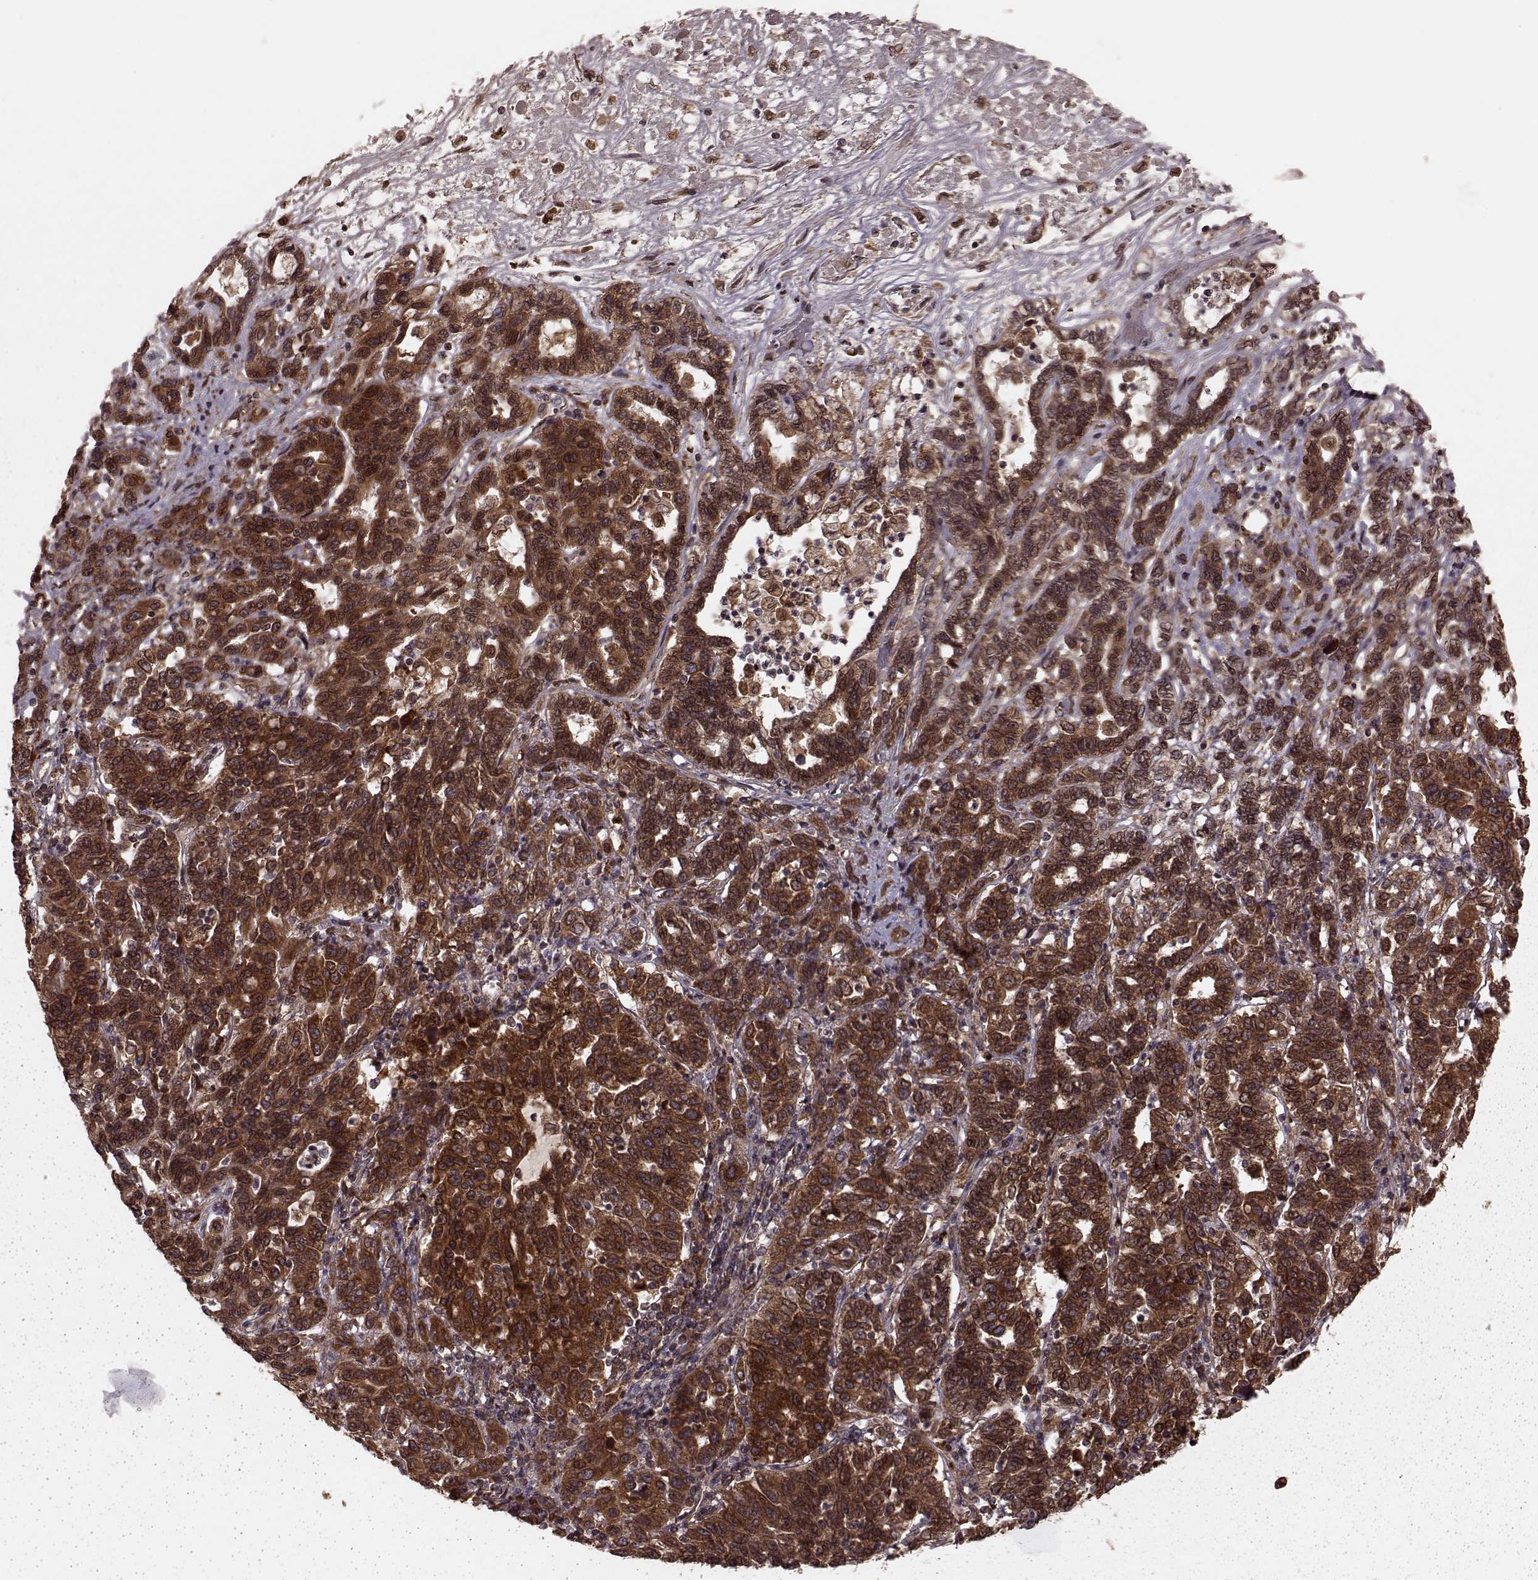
{"staining": {"intensity": "strong", "quantity": ">75%", "location": "cytoplasmic/membranous"}, "tissue": "liver cancer", "cell_type": "Tumor cells", "image_type": "cancer", "snomed": [{"axis": "morphology", "description": "Adenocarcinoma, NOS"}, {"axis": "morphology", "description": "Cholangiocarcinoma"}, {"axis": "topography", "description": "Liver"}], "caption": "DAB (3,3'-diaminobenzidine) immunohistochemical staining of human cholangiocarcinoma (liver) exhibits strong cytoplasmic/membranous protein expression in approximately >75% of tumor cells.", "gene": "AGPAT1", "patient": {"sex": "male", "age": 64}}